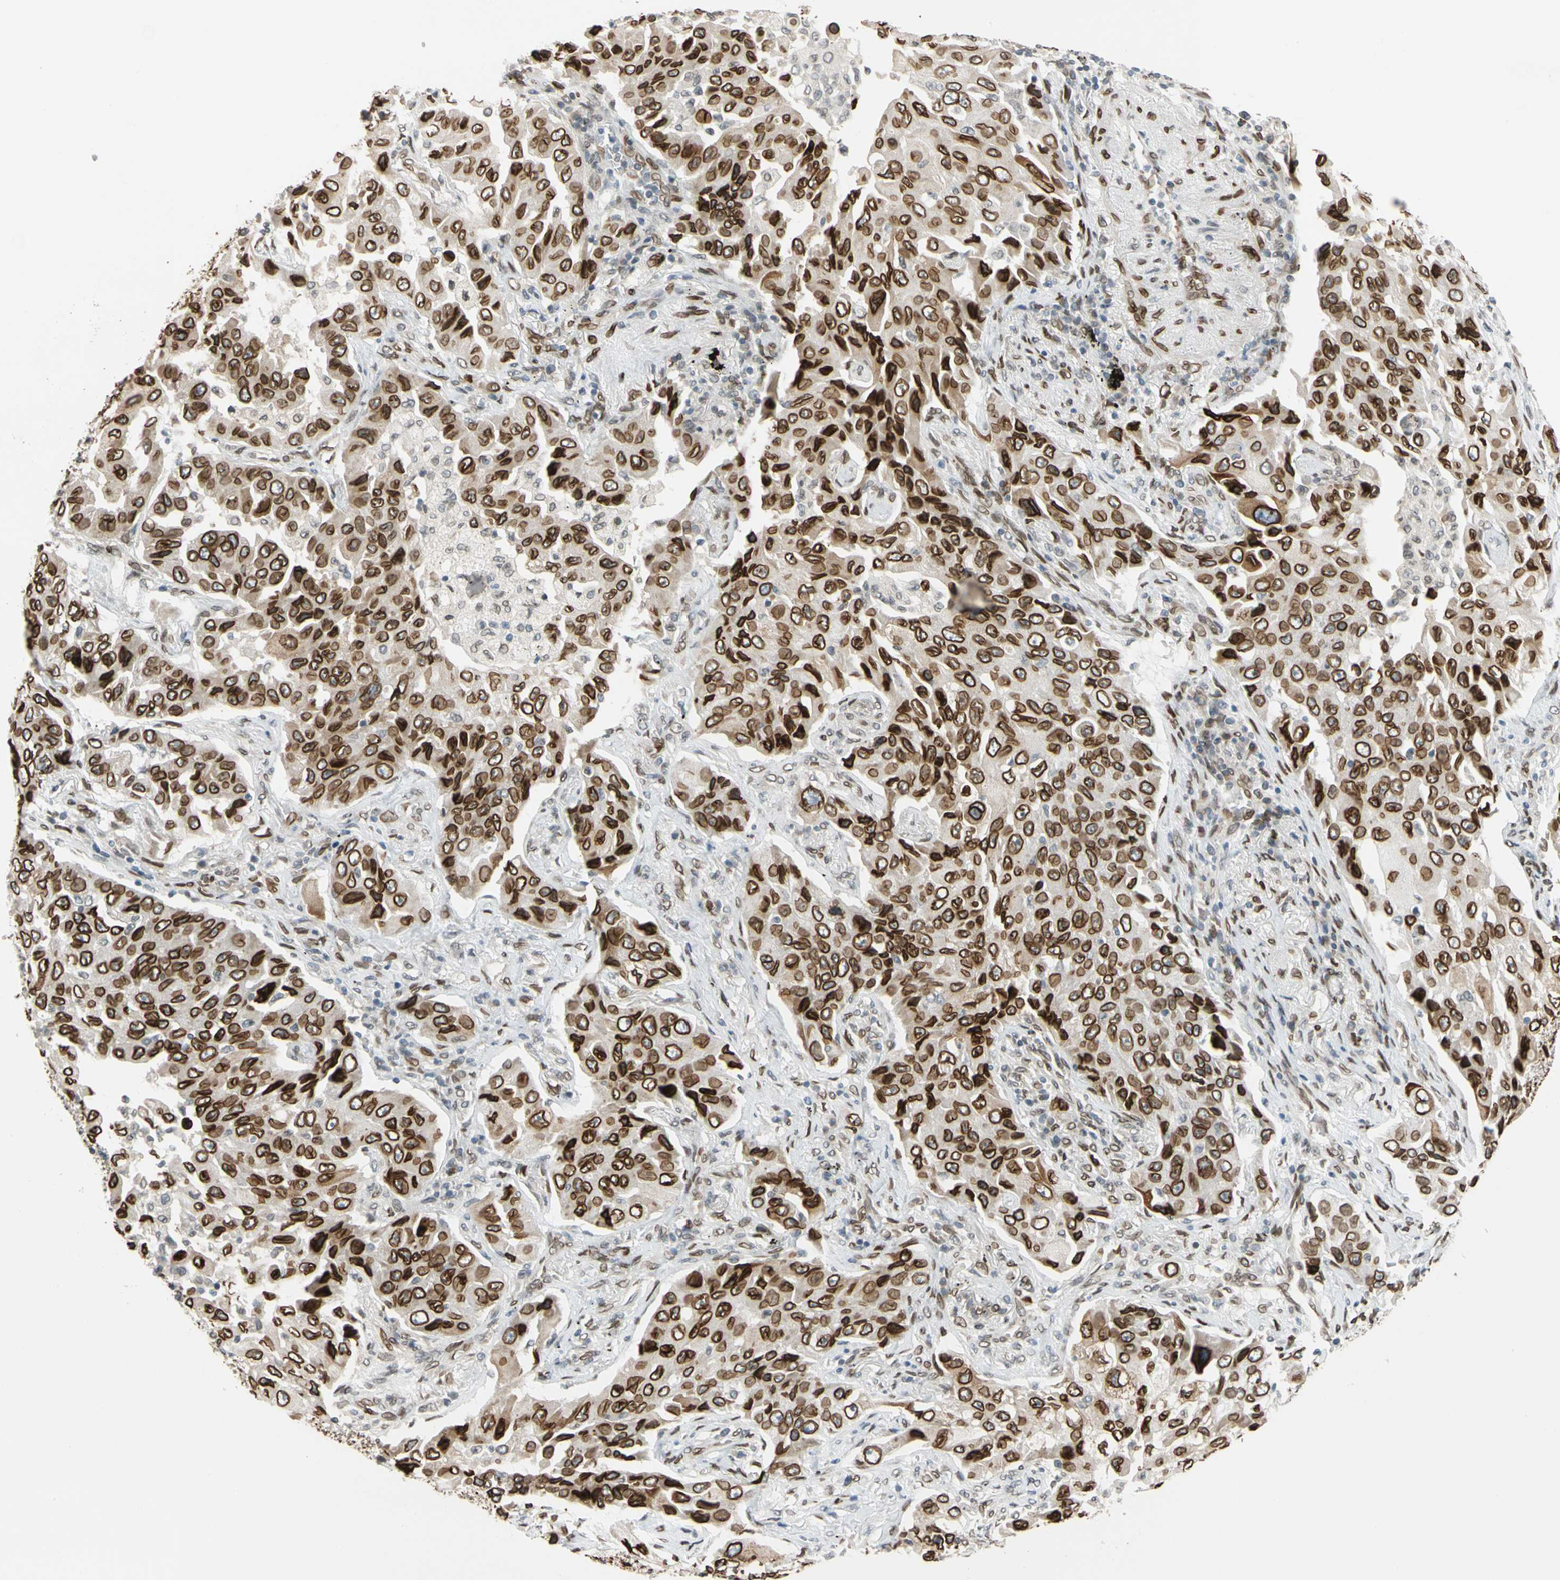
{"staining": {"intensity": "strong", "quantity": ">75%", "location": "cytoplasmic/membranous,nuclear"}, "tissue": "lung cancer", "cell_type": "Tumor cells", "image_type": "cancer", "snomed": [{"axis": "morphology", "description": "Adenocarcinoma, NOS"}, {"axis": "topography", "description": "Lung"}], "caption": "Immunohistochemistry (IHC) photomicrograph of neoplastic tissue: human lung cancer (adenocarcinoma) stained using immunohistochemistry demonstrates high levels of strong protein expression localized specifically in the cytoplasmic/membranous and nuclear of tumor cells, appearing as a cytoplasmic/membranous and nuclear brown color.", "gene": "SUN1", "patient": {"sex": "female", "age": 65}}